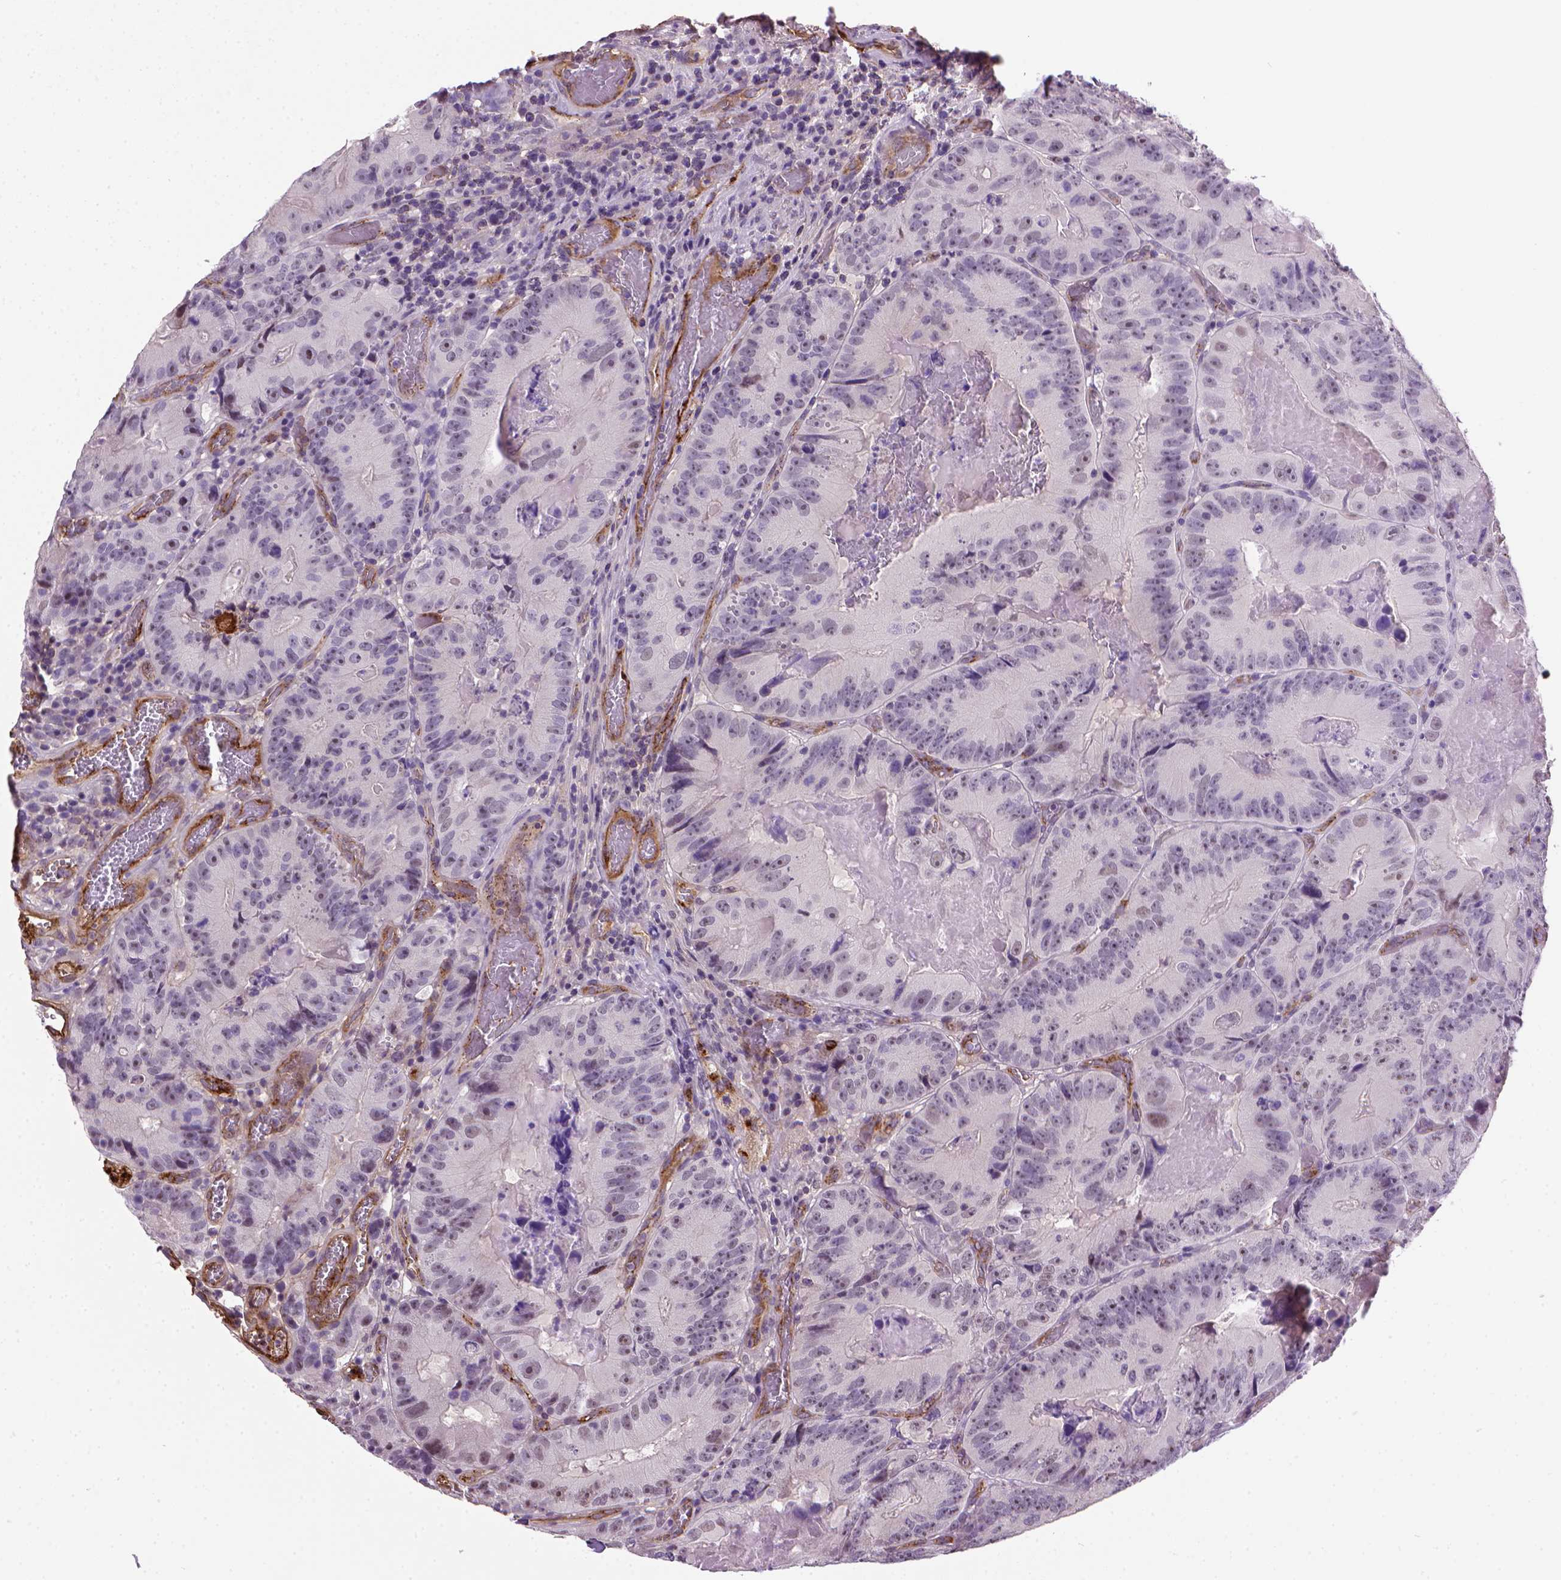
{"staining": {"intensity": "negative", "quantity": "none", "location": "none"}, "tissue": "colorectal cancer", "cell_type": "Tumor cells", "image_type": "cancer", "snomed": [{"axis": "morphology", "description": "Adenocarcinoma, NOS"}, {"axis": "topography", "description": "Colon"}], "caption": "Tumor cells are negative for brown protein staining in adenocarcinoma (colorectal). Nuclei are stained in blue.", "gene": "VWF", "patient": {"sex": "female", "age": 86}}